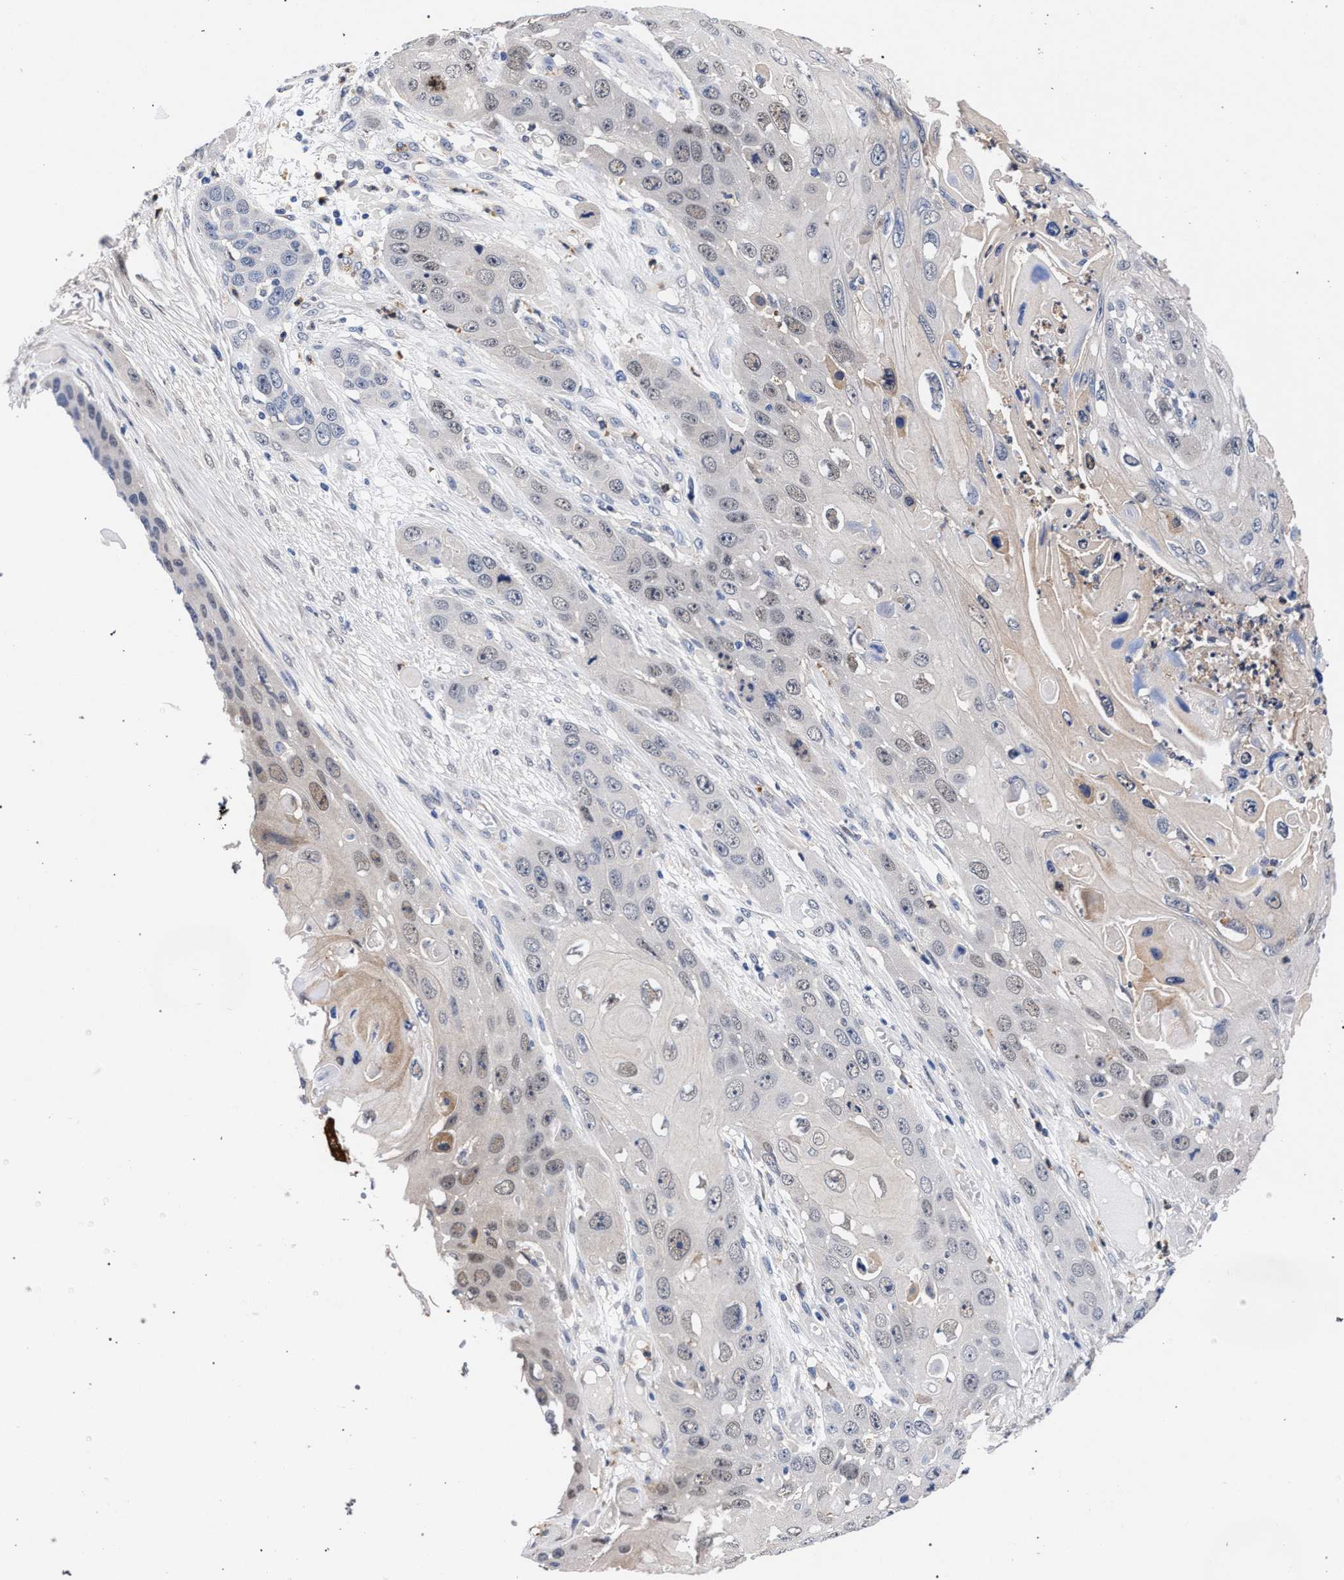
{"staining": {"intensity": "weak", "quantity": "25%-75%", "location": "nuclear"}, "tissue": "skin cancer", "cell_type": "Tumor cells", "image_type": "cancer", "snomed": [{"axis": "morphology", "description": "Squamous cell carcinoma, NOS"}, {"axis": "topography", "description": "Skin"}], "caption": "This is a histology image of immunohistochemistry staining of skin cancer, which shows weak expression in the nuclear of tumor cells.", "gene": "ZNF462", "patient": {"sex": "male", "age": 55}}